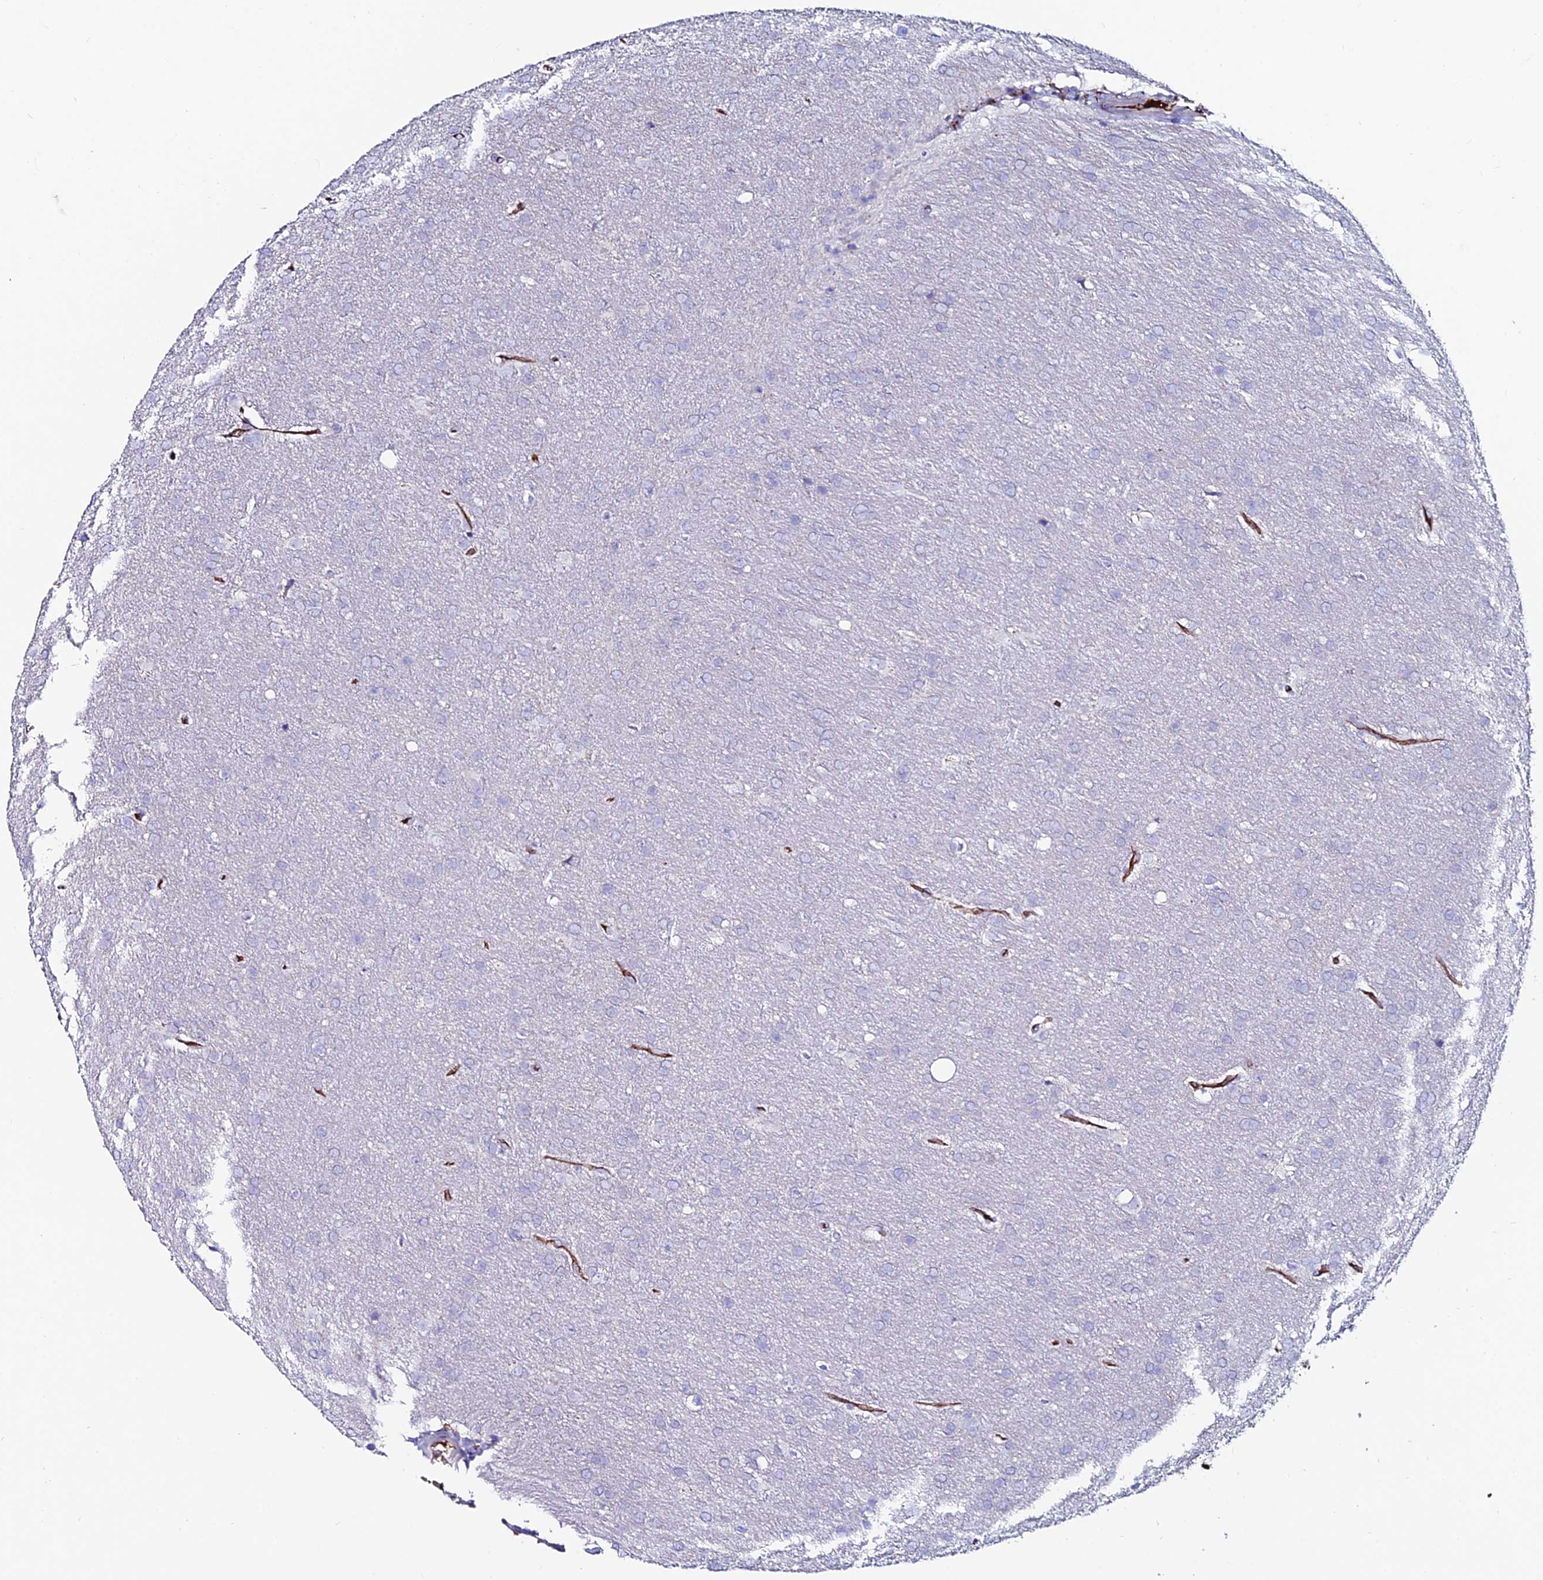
{"staining": {"intensity": "negative", "quantity": "none", "location": "none"}, "tissue": "glioma", "cell_type": "Tumor cells", "image_type": "cancer", "snomed": [{"axis": "morphology", "description": "Glioma, malignant, Low grade"}, {"axis": "topography", "description": "Brain"}], "caption": "The IHC histopathology image has no significant expression in tumor cells of glioma tissue.", "gene": "SLC25A16", "patient": {"sex": "female", "age": 32}}